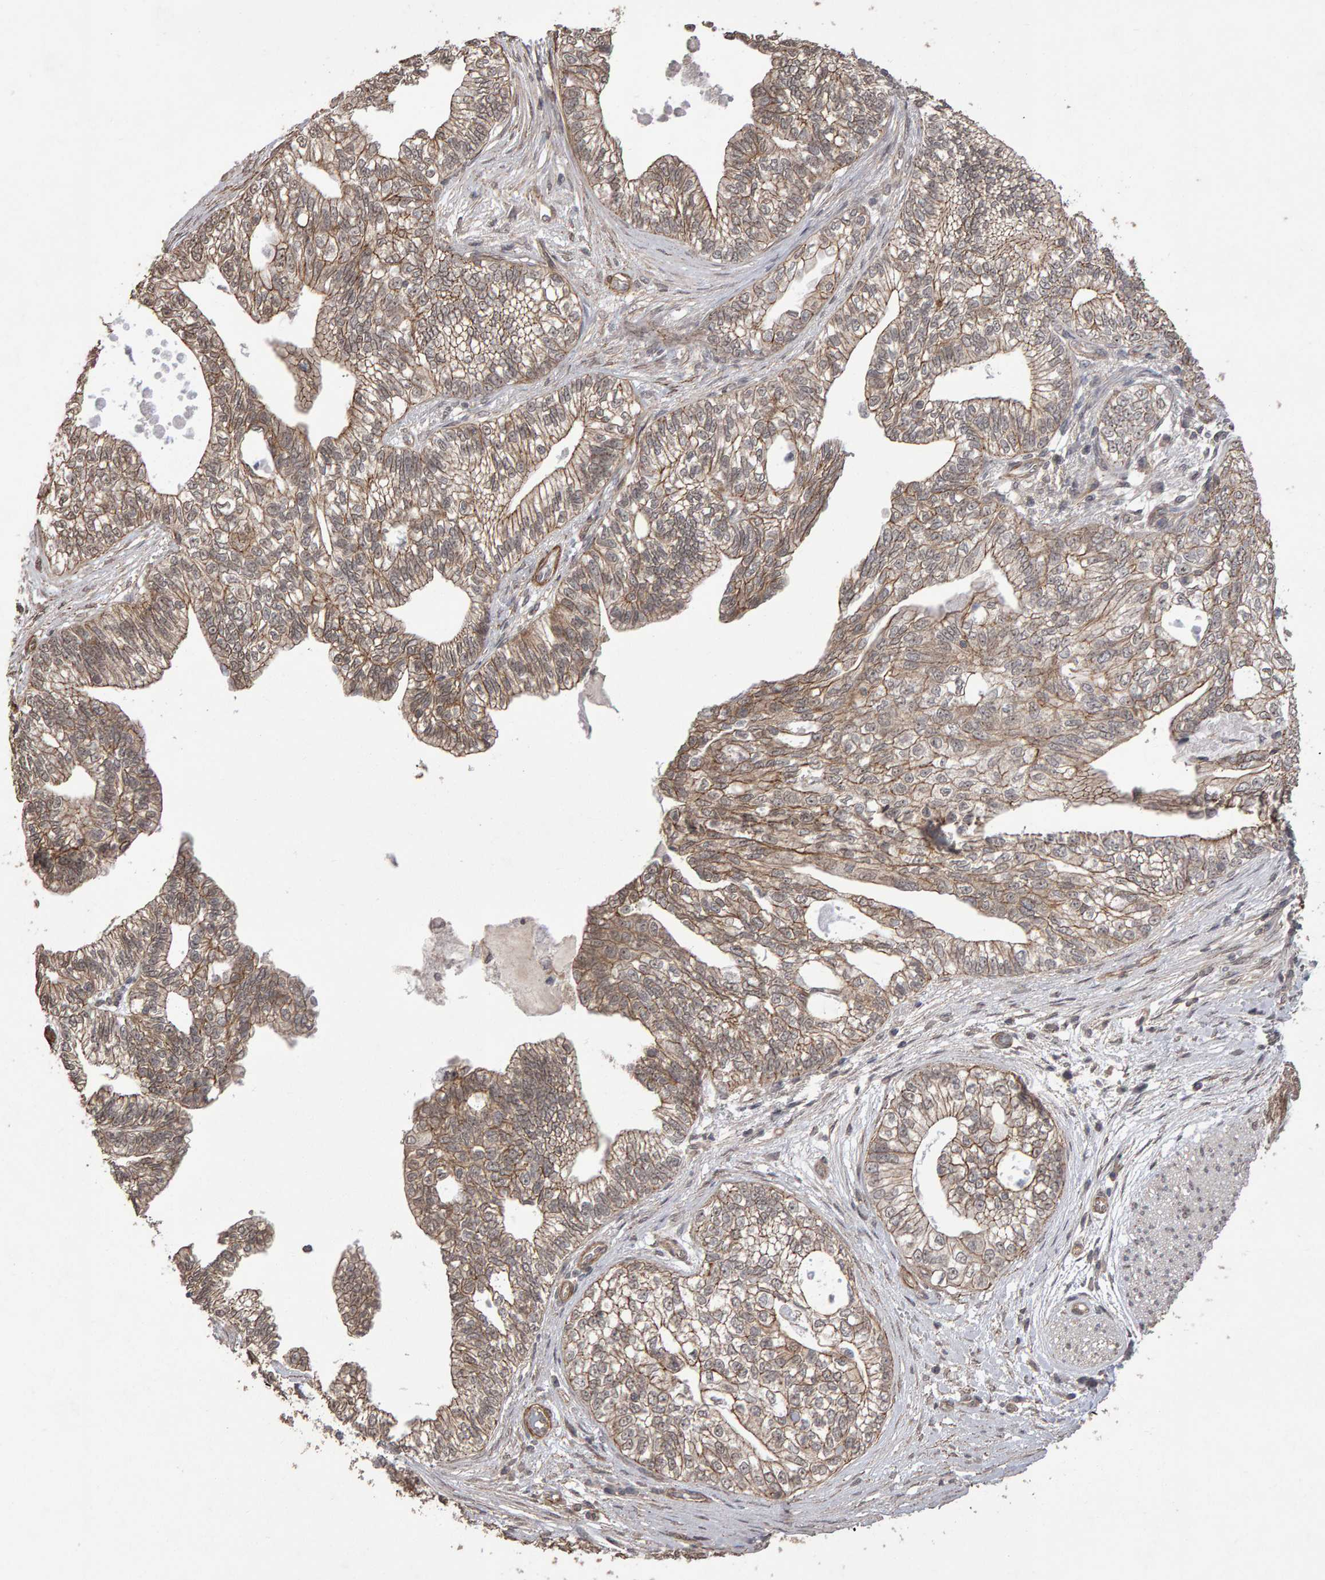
{"staining": {"intensity": "moderate", "quantity": ">75%", "location": "cytoplasmic/membranous"}, "tissue": "pancreatic cancer", "cell_type": "Tumor cells", "image_type": "cancer", "snomed": [{"axis": "morphology", "description": "Adenocarcinoma, NOS"}, {"axis": "topography", "description": "Pancreas"}], "caption": "There is medium levels of moderate cytoplasmic/membranous staining in tumor cells of pancreatic cancer (adenocarcinoma), as demonstrated by immunohistochemical staining (brown color).", "gene": "SCRIB", "patient": {"sex": "male", "age": 72}}